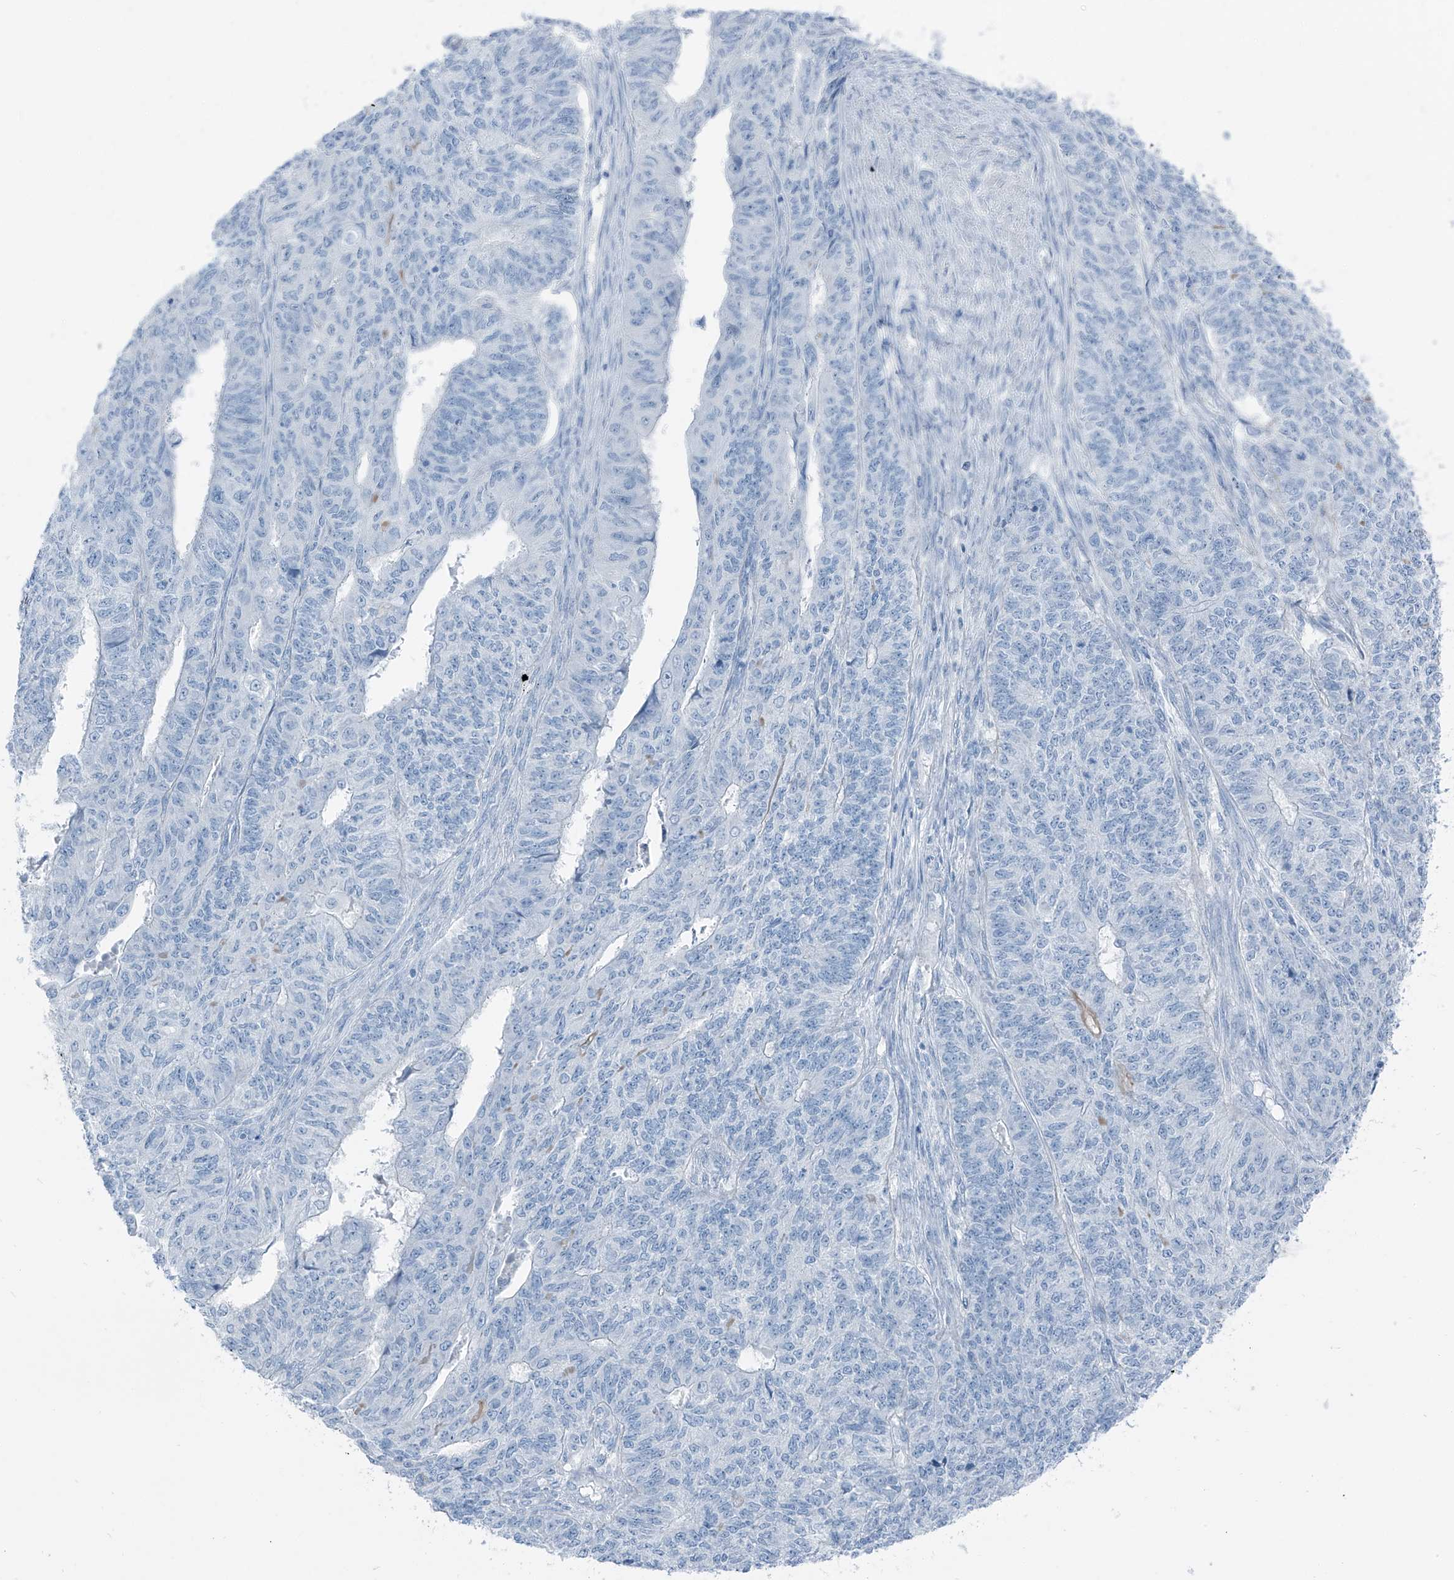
{"staining": {"intensity": "negative", "quantity": "none", "location": "none"}, "tissue": "endometrial cancer", "cell_type": "Tumor cells", "image_type": "cancer", "snomed": [{"axis": "morphology", "description": "Adenocarcinoma, NOS"}, {"axis": "topography", "description": "Endometrium"}], "caption": "Immunohistochemistry histopathology image of adenocarcinoma (endometrial) stained for a protein (brown), which exhibits no positivity in tumor cells.", "gene": "RGN", "patient": {"sex": "female", "age": 32}}